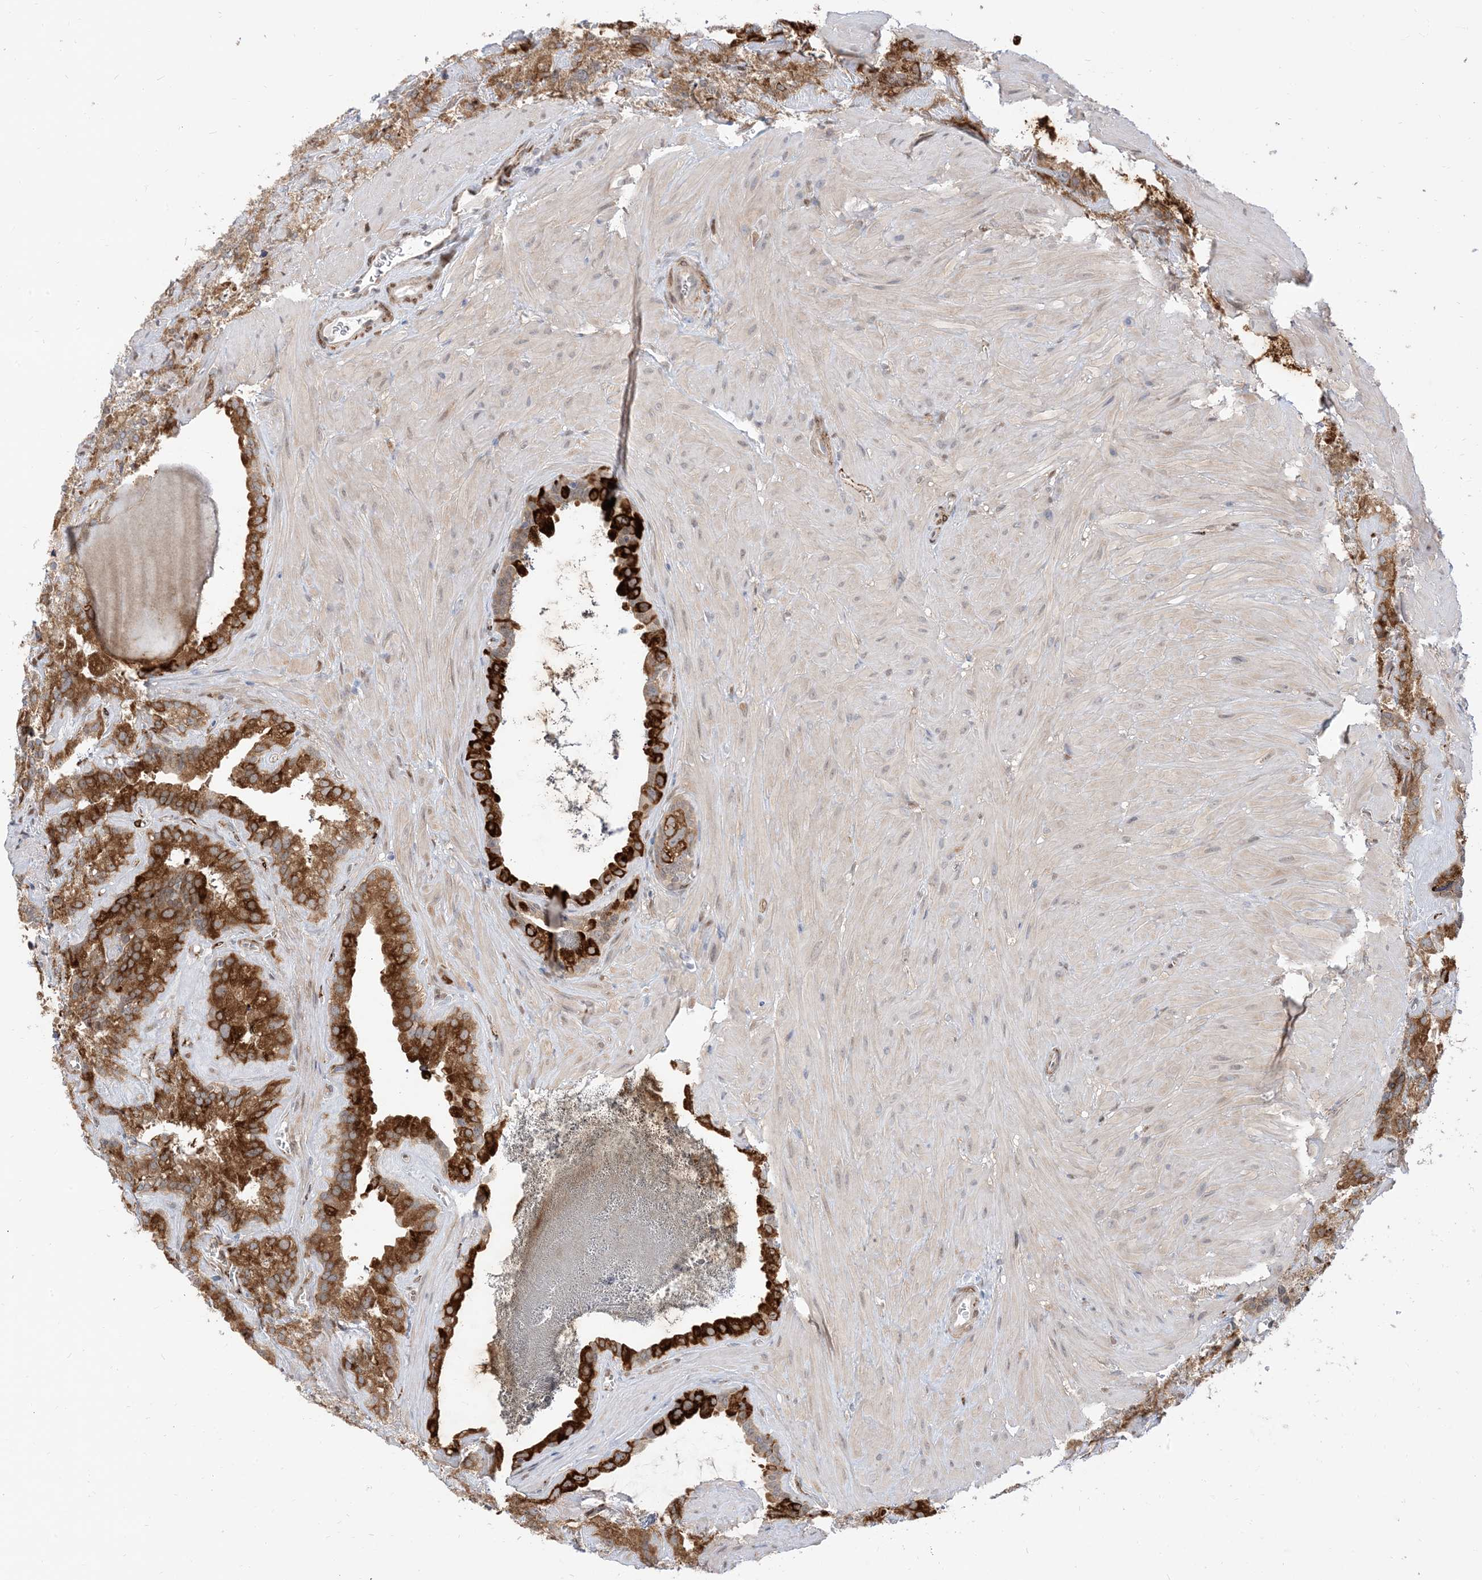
{"staining": {"intensity": "strong", "quantity": ">75%", "location": "cytoplasmic/membranous"}, "tissue": "seminal vesicle", "cell_type": "Glandular cells", "image_type": "normal", "snomed": [{"axis": "morphology", "description": "Normal tissue, NOS"}, {"axis": "topography", "description": "Prostate"}, {"axis": "topography", "description": "Seminal veicle"}], "caption": "Seminal vesicle was stained to show a protein in brown. There is high levels of strong cytoplasmic/membranous positivity in about >75% of glandular cells. Using DAB (3,3'-diaminobenzidine) (brown) and hematoxylin (blue) stains, captured at high magnification using brightfield microscopy.", "gene": "RIN1", "patient": {"sex": "male", "age": 59}}